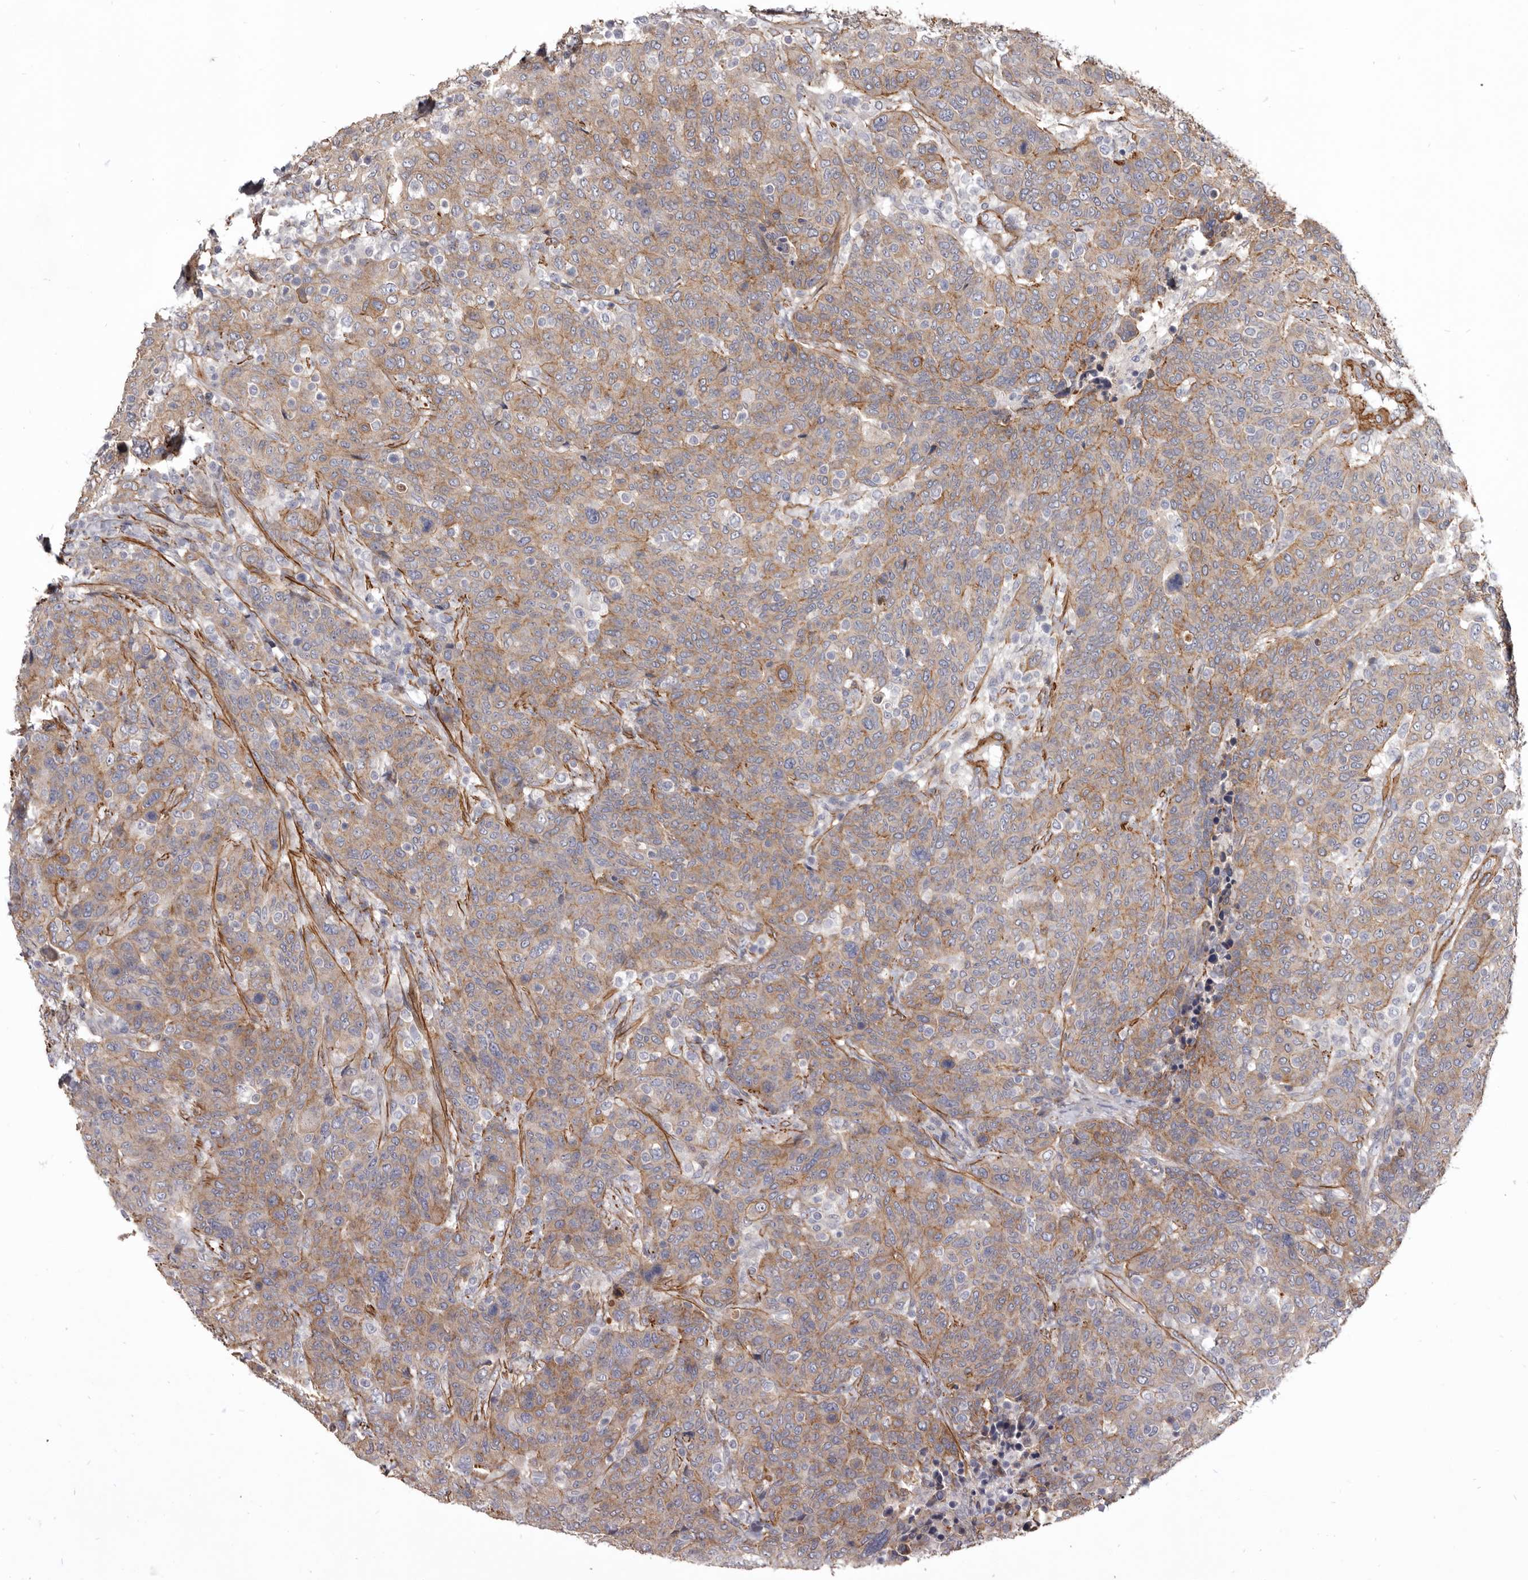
{"staining": {"intensity": "moderate", "quantity": ">75%", "location": "cytoplasmic/membranous"}, "tissue": "breast cancer", "cell_type": "Tumor cells", "image_type": "cancer", "snomed": [{"axis": "morphology", "description": "Duct carcinoma"}, {"axis": "topography", "description": "Breast"}], "caption": "A brown stain highlights moderate cytoplasmic/membranous expression of a protein in human breast cancer (infiltrating ductal carcinoma) tumor cells.", "gene": "CGN", "patient": {"sex": "female", "age": 37}}